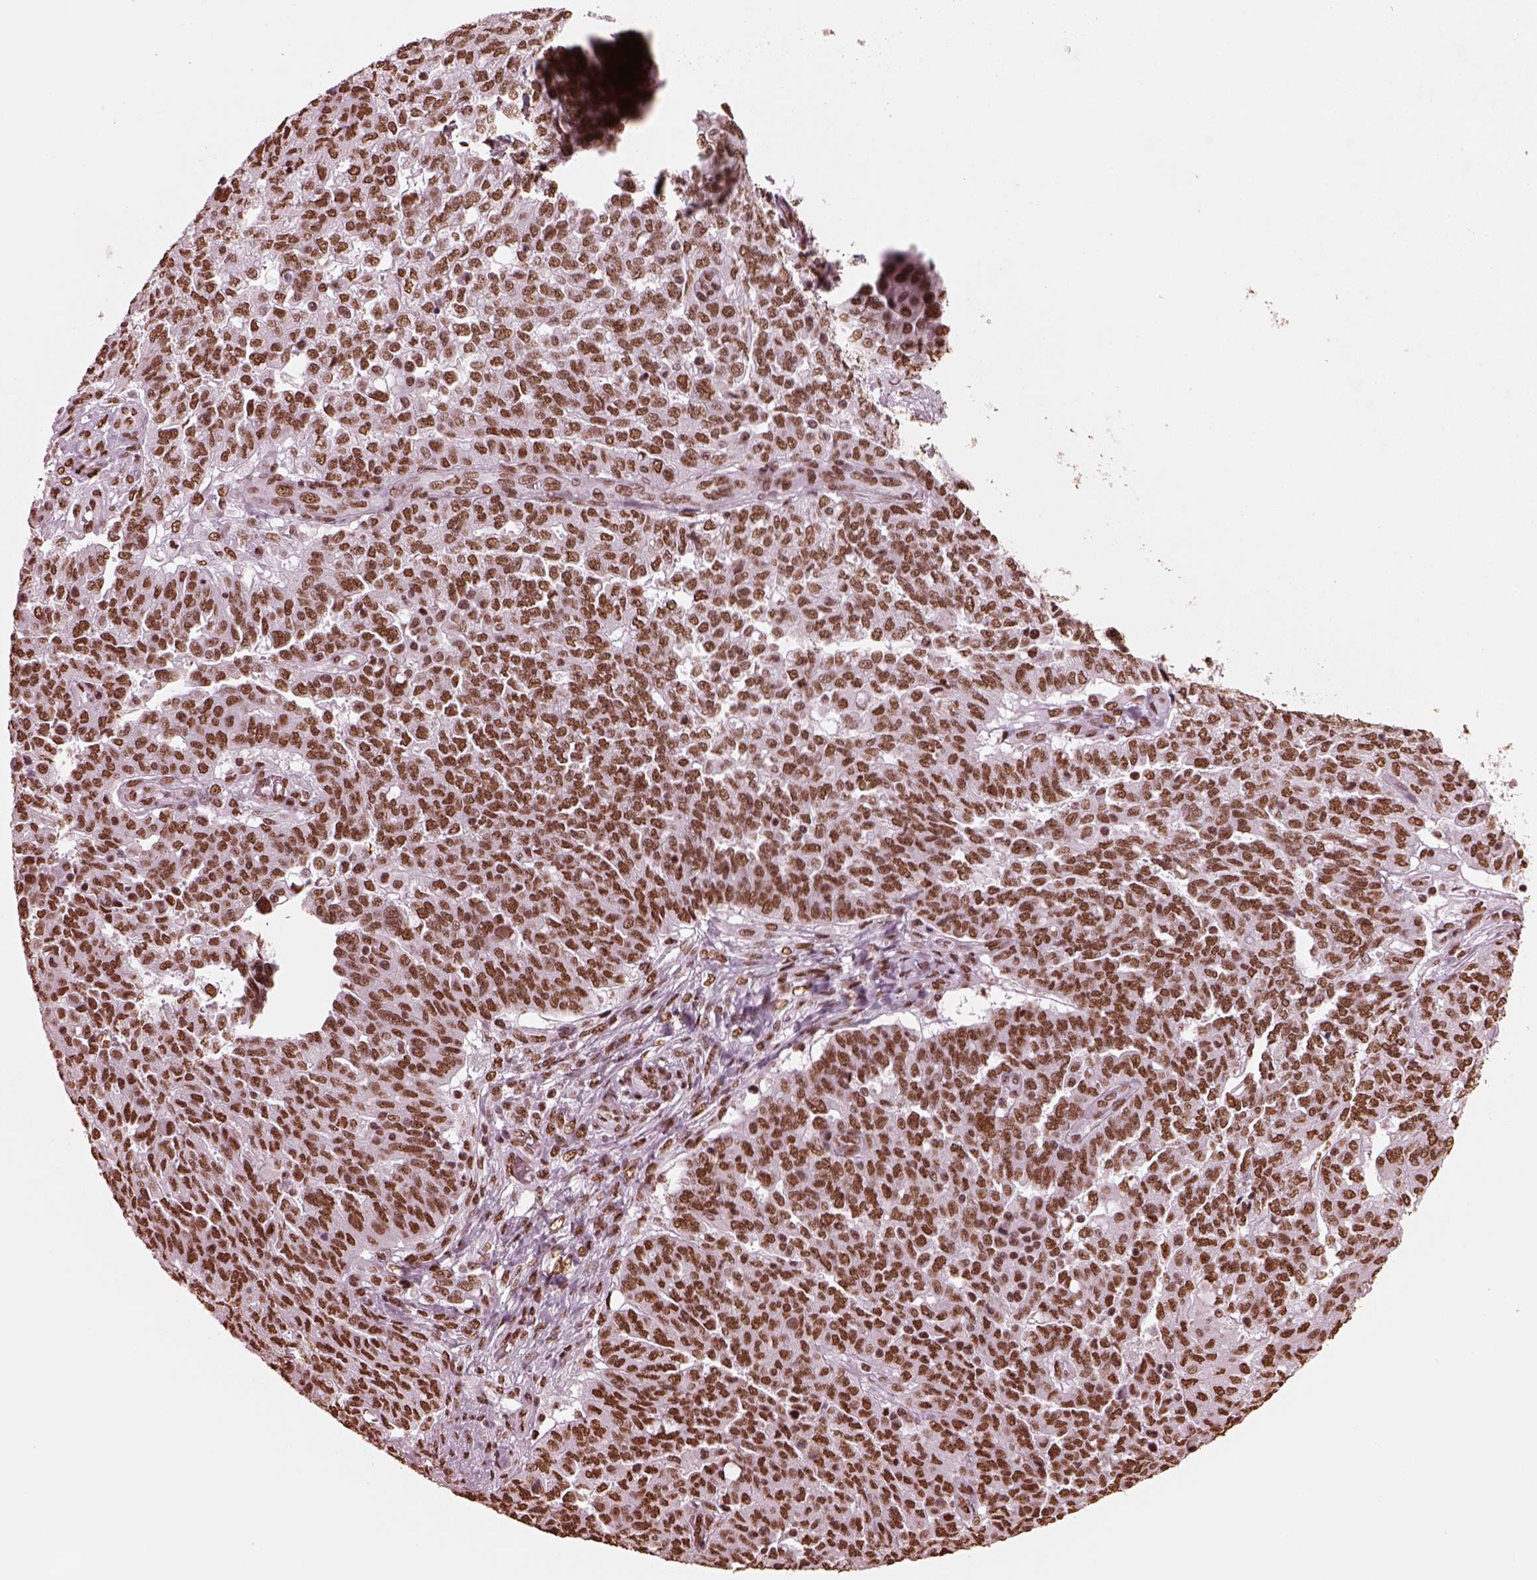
{"staining": {"intensity": "strong", "quantity": ">75%", "location": "nuclear"}, "tissue": "ovarian cancer", "cell_type": "Tumor cells", "image_type": "cancer", "snomed": [{"axis": "morphology", "description": "Cystadenocarcinoma, serous, NOS"}, {"axis": "topography", "description": "Ovary"}], "caption": "DAB immunohistochemical staining of ovarian cancer reveals strong nuclear protein staining in approximately >75% of tumor cells. The staining was performed using DAB (3,3'-diaminobenzidine), with brown indicating positive protein expression. Nuclei are stained blue with hematoxylin.", "gene": "CBFA2T3", "patient": {"sex": "female", "age": 67}}